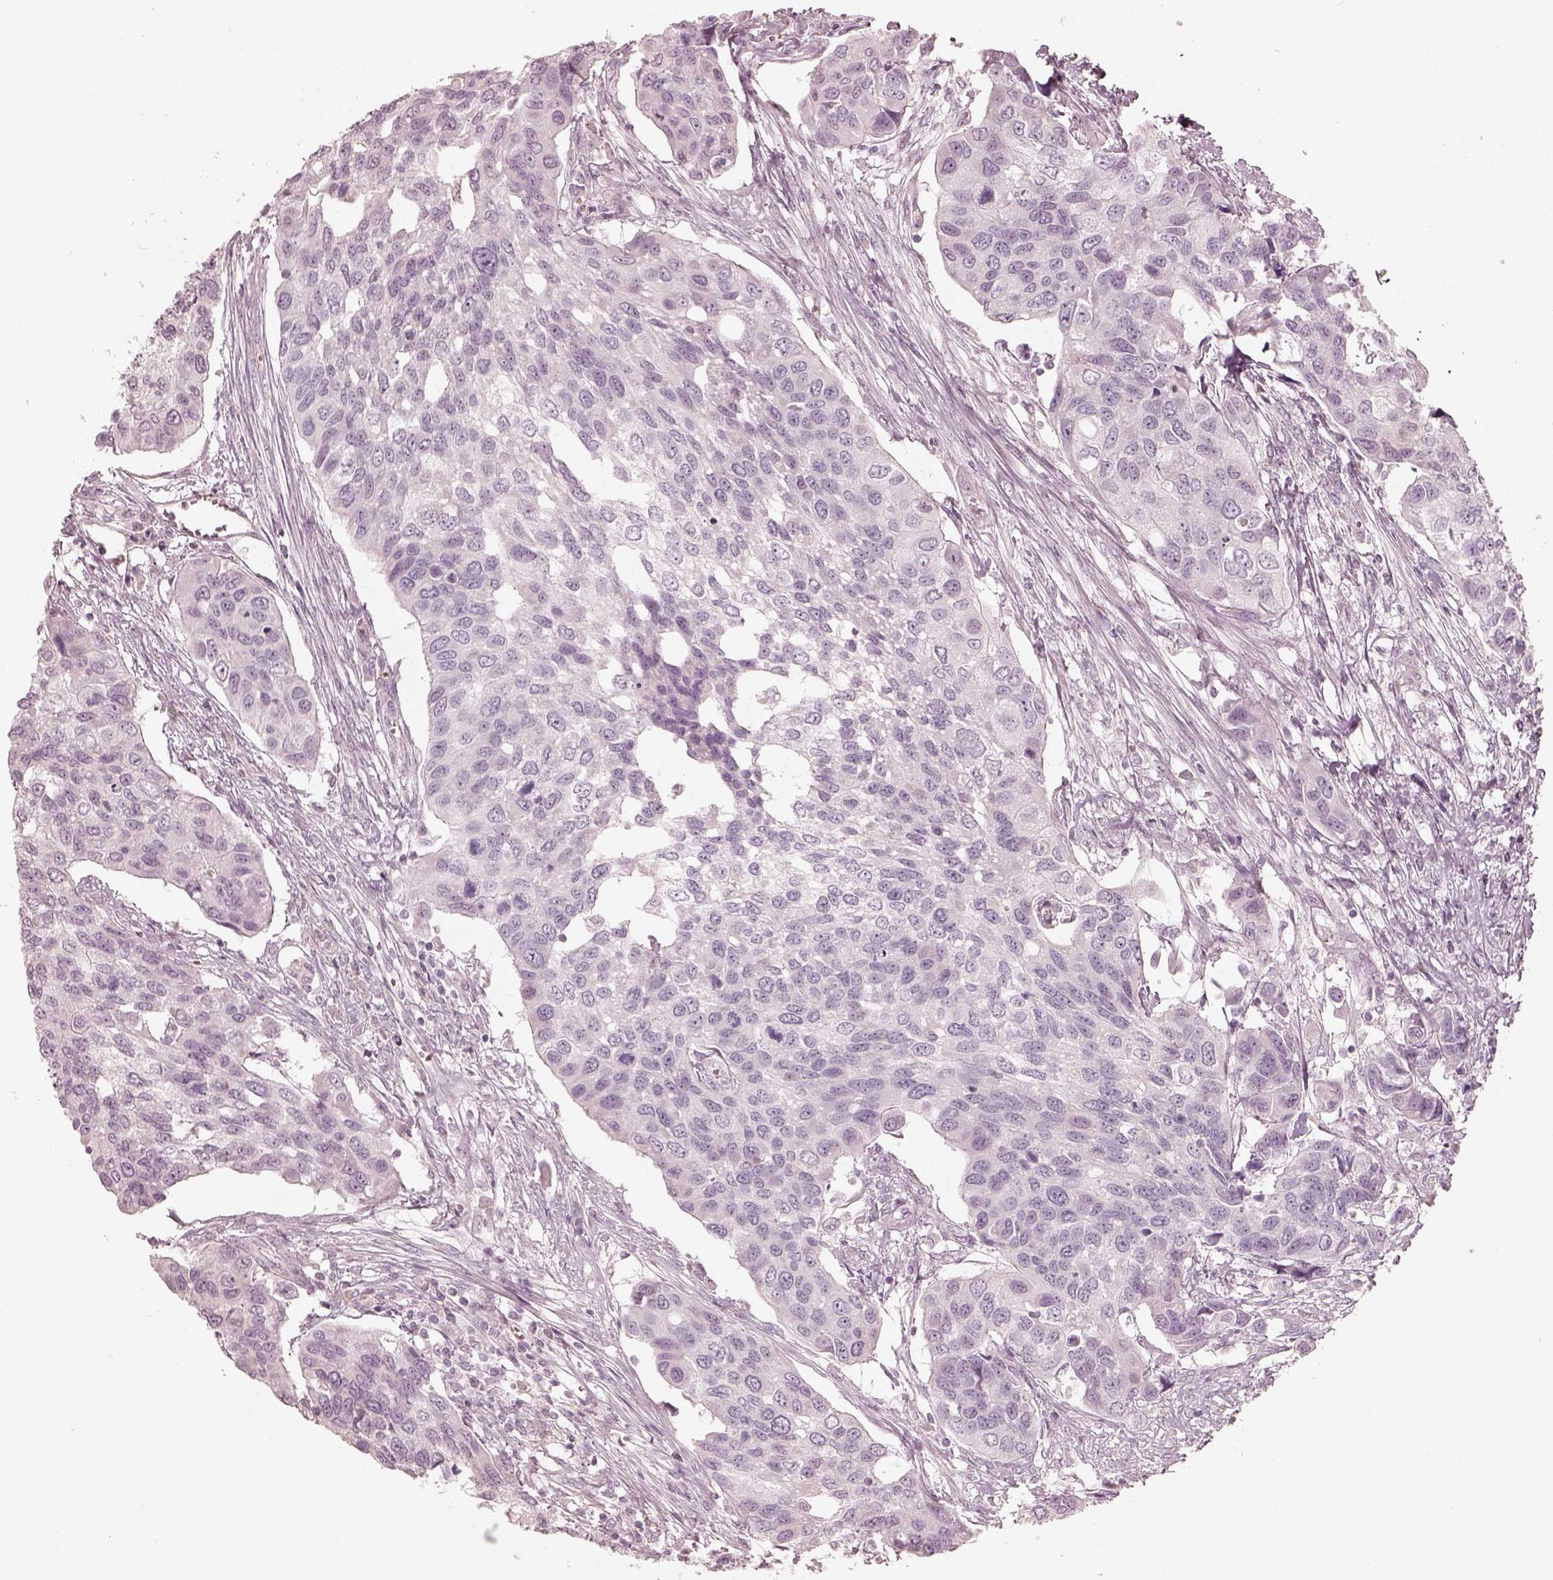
{"staining": {"intensity": "negative", "quantity": "none", "location": "none"}, "tissue": "urothelial cancer", "cell_type": "Tumor cells", "image_type": "cancer", "snomed": [{"axis": "morphology", "description": "Urothelial carcinoma, High grade"}, {"axis": "topography", "description": "Urinary bladder"}], "caption": "Immunohistochemistry (IHC) micrograph of neoplastic tissue: high-grade urothelial carcinoma stained with DAB (3,3'-diaminobenzidine) demonstrates no significant protein expression in tumor cells.", "gene": "ANKLE1", "patient": {"sex": "male", "age": 60}}